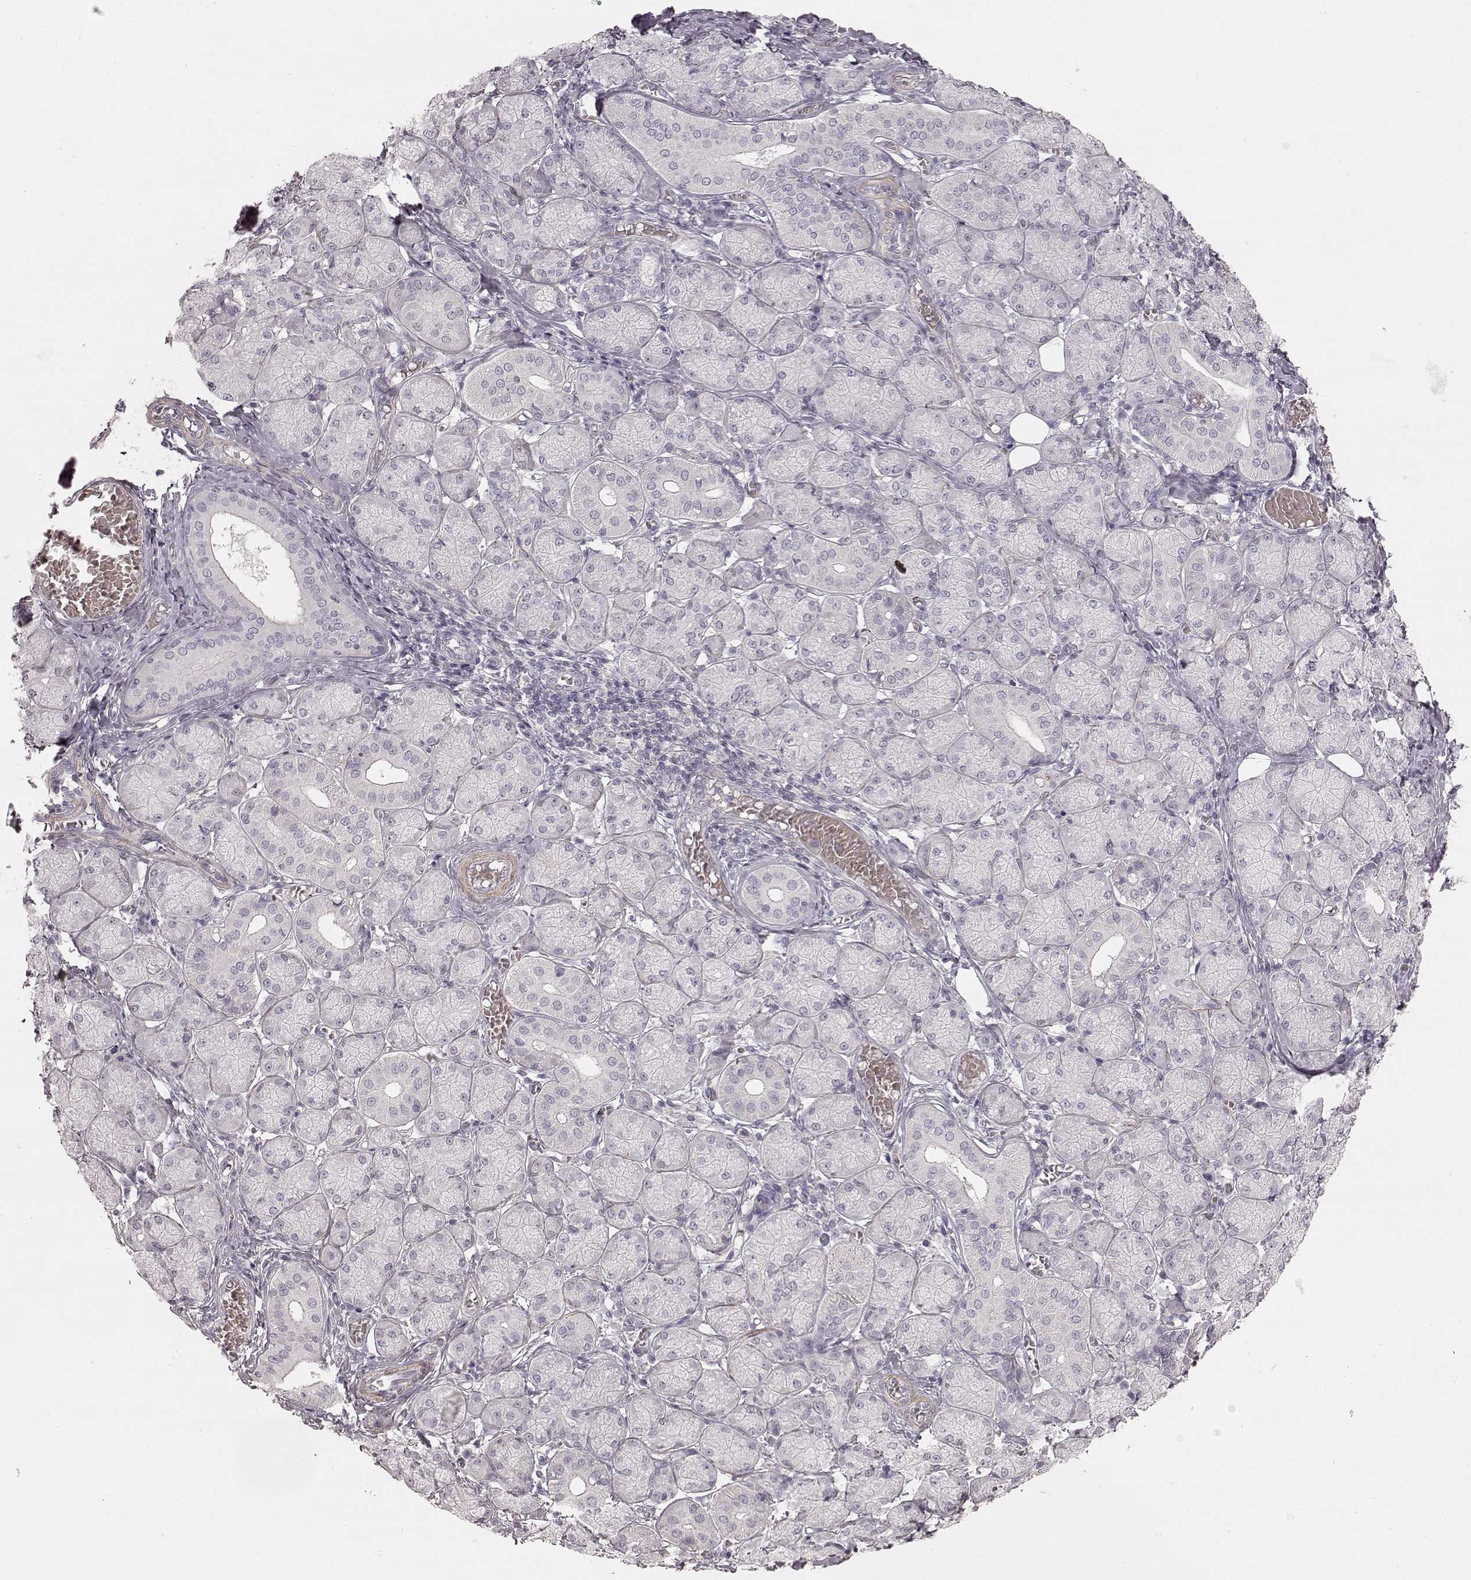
{"staining": {"intensity": "negative", "quantity": "none", "location": "none"}, "tissue": "salivary gland", "cell_type": "Glandular cells", "image_type": "normal", "snomed": [{"axis": "morphology", "description": "Normal tissue, NOS"}, {"axis": "topography", "description": "Salivary gland"}, {"axis": "topography", "description": "Peripheral nerve tissue"}], "caption": "High magnification brightfield microscopy of benign salivary gland stained with DAB (brown) and counterstained with hematoxylin (blue): glandular cells show no significant expression. Brightfield microscopy of immunohistochemistry stained with DAB (brown) and hematoxylin (blue), captured at high magnification.", "gene": "PRLHR", "patient": {"sex": "female", "age": 24}}